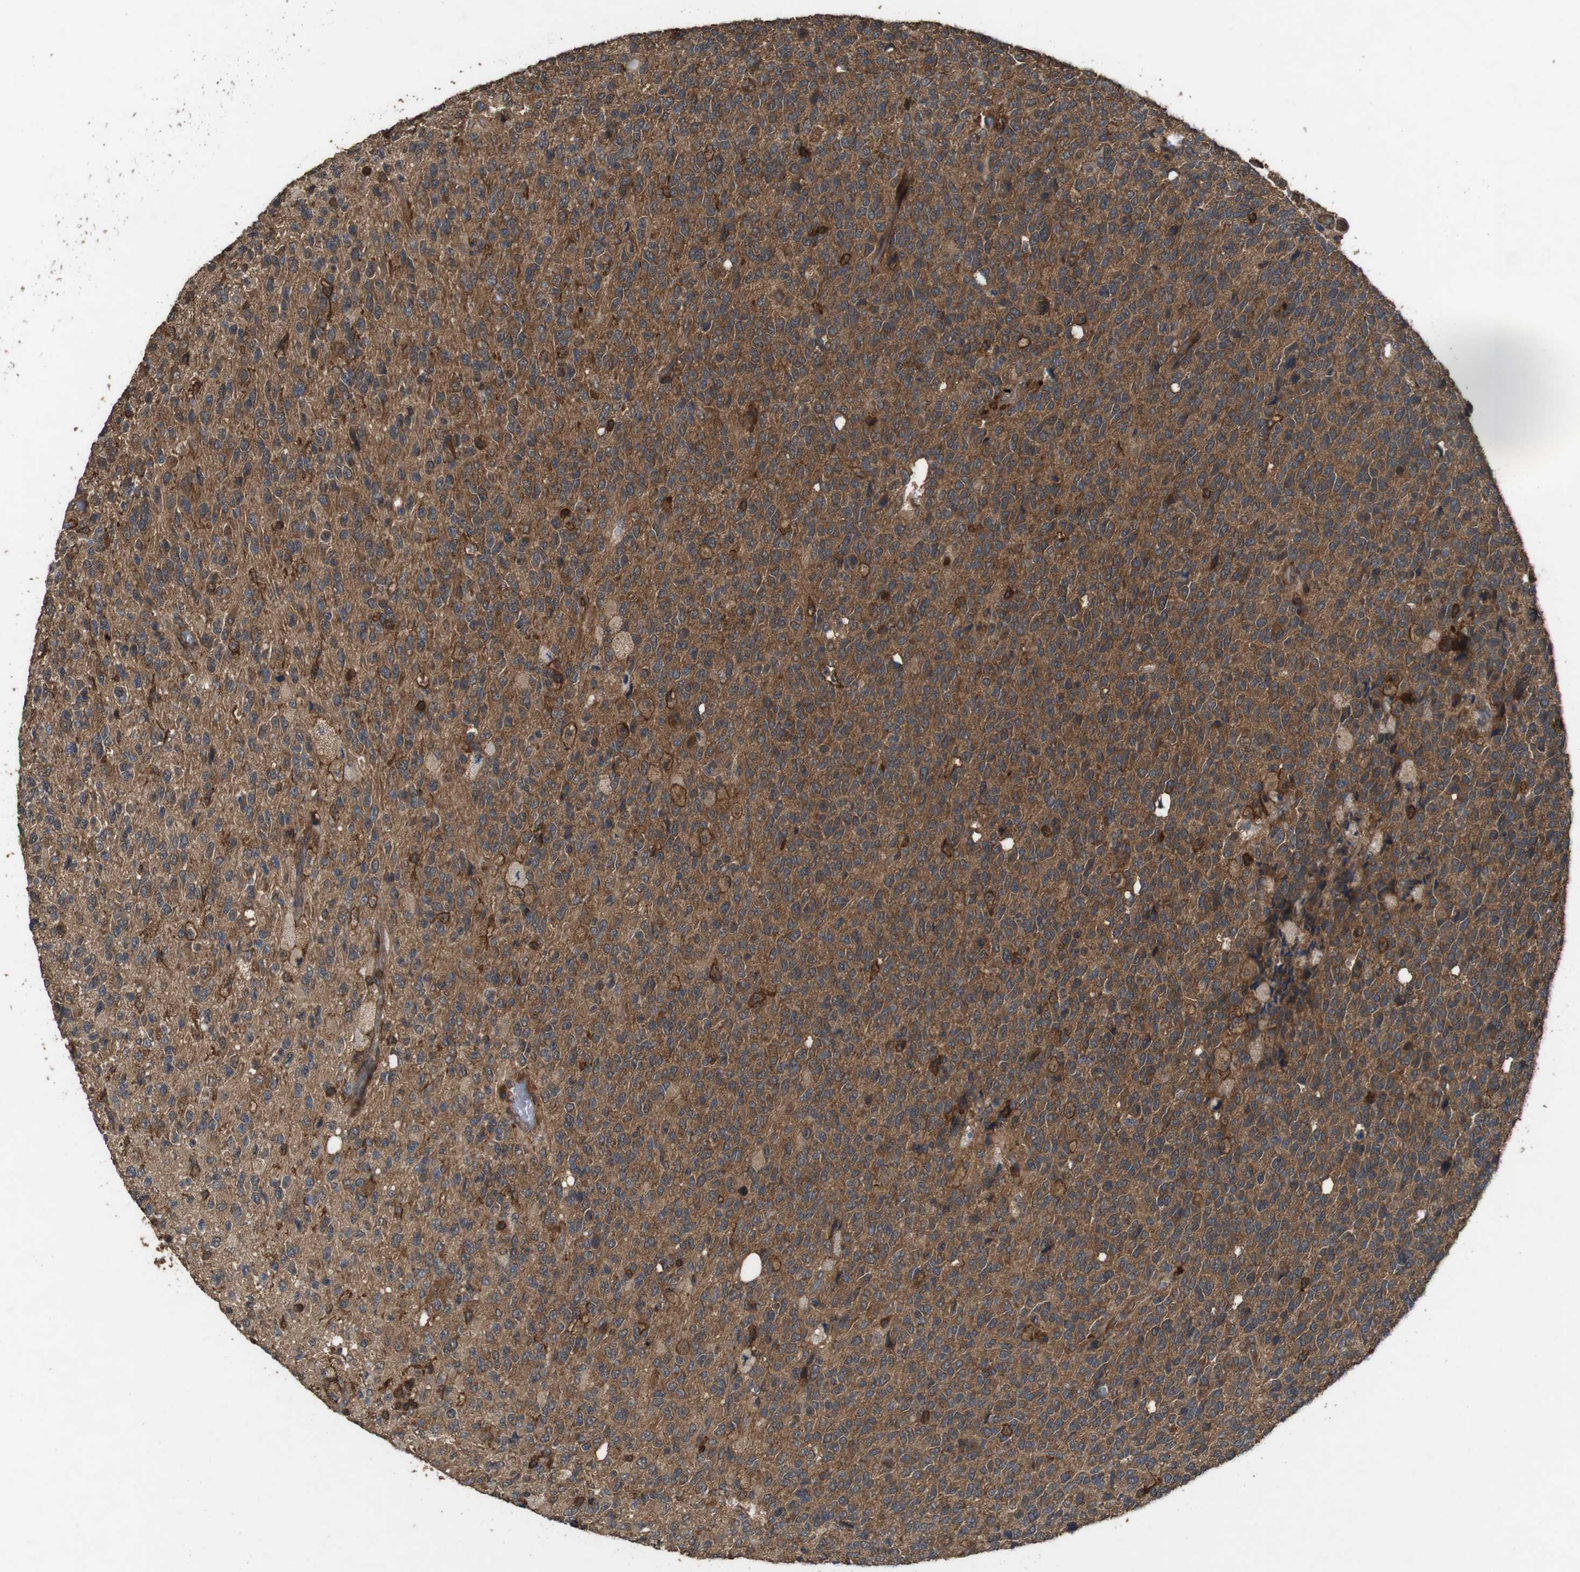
{"staining": {"intensity": "moderate", "quantity": ">75%", "location": "cytoplasmic/membranous"}, "tissue": "glioma", "cell_type": "Tumor cells", "image_type": "cancer", "snomed": [{"axis": "morphology", "description": "Glioma, malignant, High grade"}, {"axis": "topography", "description": "pancreas cauda"}], "caption": "Moderate cytoplasmic/membranous protein expression is seen in about >75% of tumor cells in malignant glioma (high-grade). (DAB (3,3'-diaminobenzidine) = brown stain, brightfield microscopy at high magnification).", "gene": "BAG4", "patient": {"sex": "male", "age": 60}}